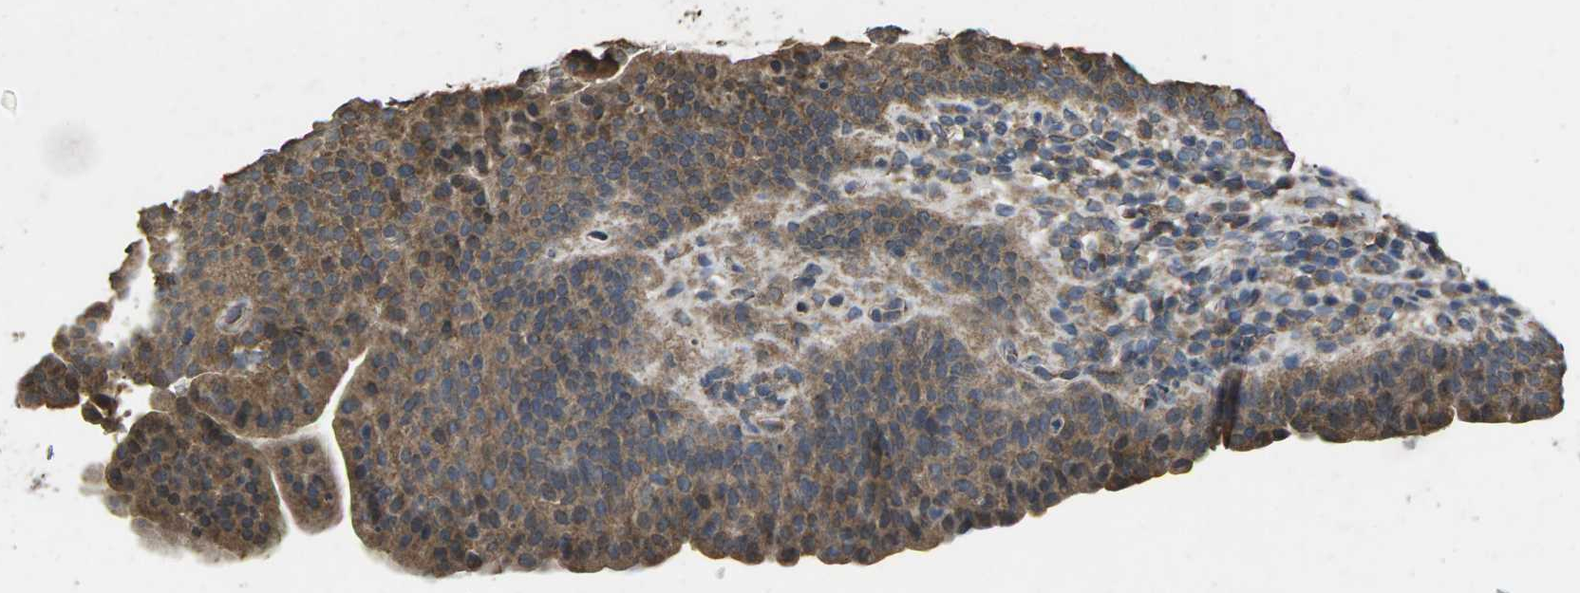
{"staining": {"intensity": "weak", "quantity": ">75%", "location": "cytoplasmic/membranous"}, "tissue": "urothelial cancer", "cell_type": "Tumor cells", "image_type": "cancer", "snomed": [{"axis": "morphology", "description": "Urothelial carcinoma, Low grade"}, {"axis": "topography", "description": "Urinary bladder"}], "caption": "Tumor cells display weak cytoplasmic/membranous positivity in about >75% of cells in urothelial cancer.", "gene": "B4GAT1", "patient": {"sex": "female", "age": 75}}